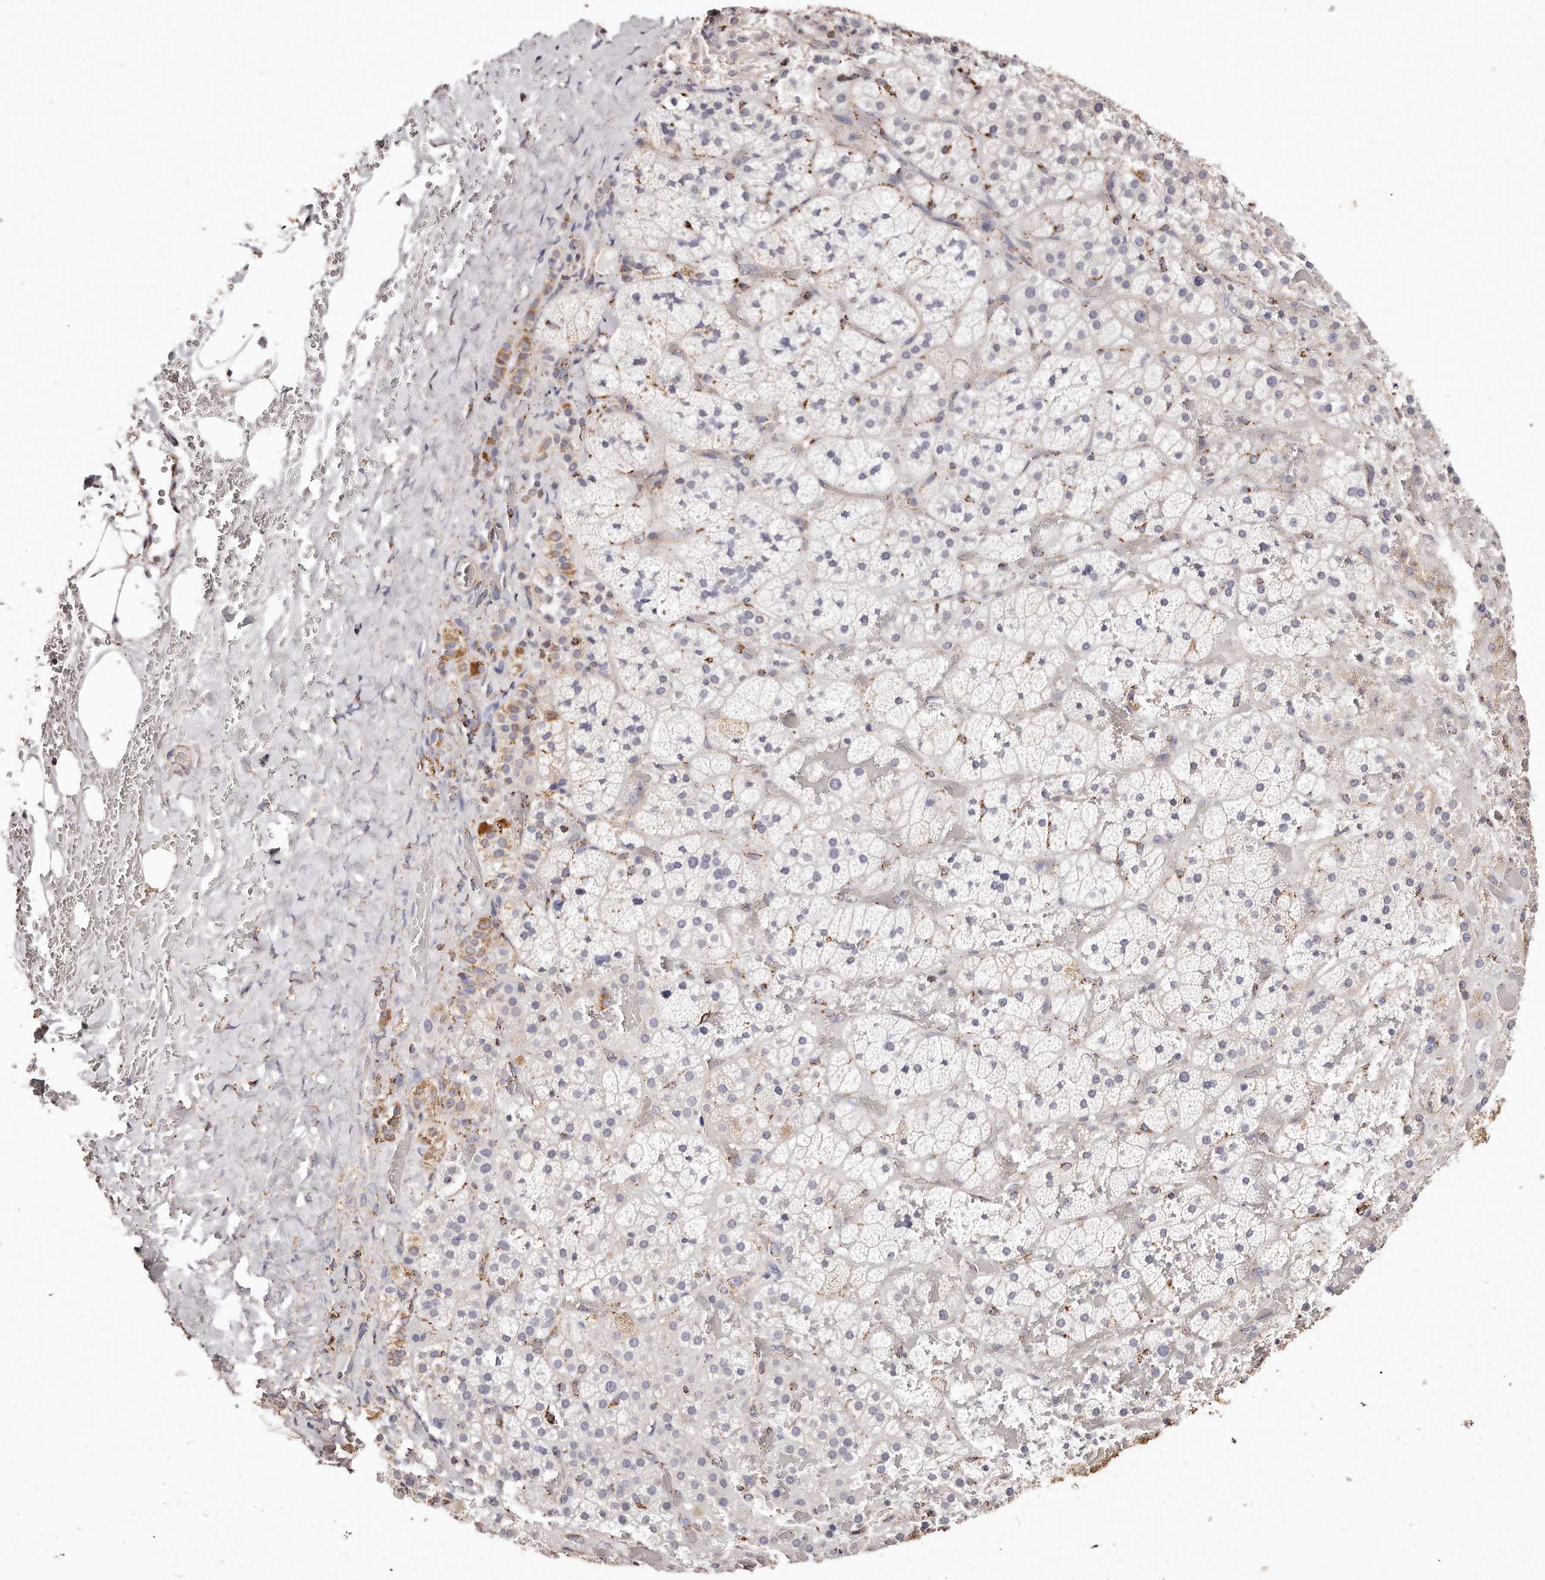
{"staining": {"intensity": "moderate", "quantity": "<25%", "location": "cytoplasmic/membranous"}, "tissue": "adrenal gland", "cell_type": "Glandular cells", "image_type": "normal", "snomed": [{"axis": "morphology", "description": "Normal tissue, NOS"}, {"axis": "topography", "description": "Adrenal gland"}], "caption": "Immunohistochemistry (IHC) micrograph of normal adrenal gland: adrenal gland stained using IHC reveals low levels of moderate protein expression localized specifically in the cytoplasmic/membranous of glandular cells, appearing as a cytoplasmic/membranous brown color.", "gene": "RTKN", "patient": {"sex": "male", "age": 57}}